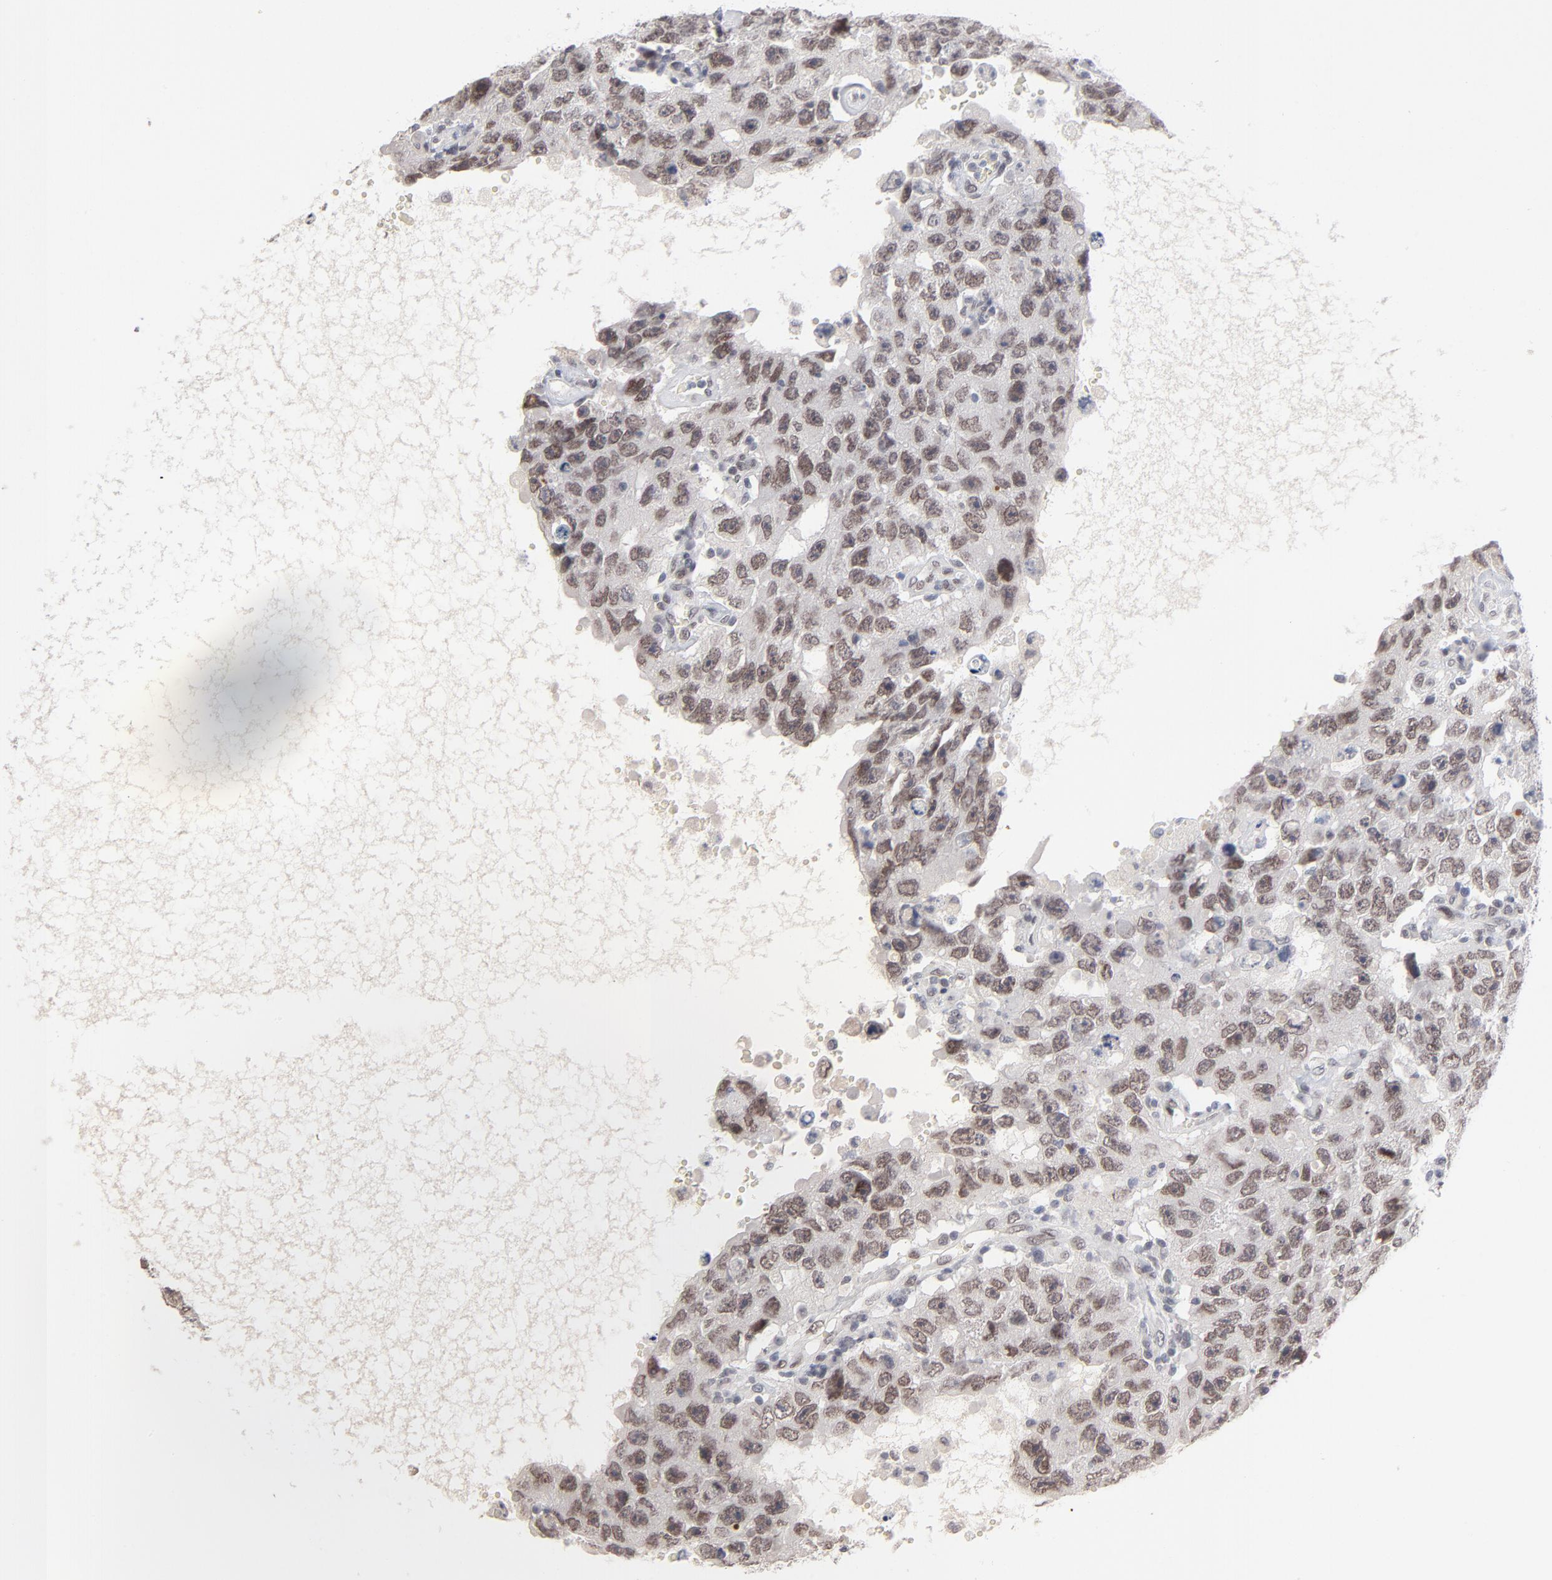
{"staining": {"intensity": "weak", "quantity": ">75%", "location": "nuclear"}, "tissue": "testis cancer", "cell_type": "Tumor cells", "image_type": "cancer", "snomed": [{"axis": "morphology", "description": "Carcinoma, Embryonal, NOS"}, {"axis": "topography", "description": "Testis"}], "caption": "Immunohistochemical staining of human testis embryonal carcinoma exhibits weak nuclear protein expression in approximately >75% of tumor cells. The protein of interest is stained brown, and the nuclei are stained in blue (DAB IHC with brightfield microscopy, high magnification).", "gene": "MBIP", "patient": {"sex": "male", "age": 26}}